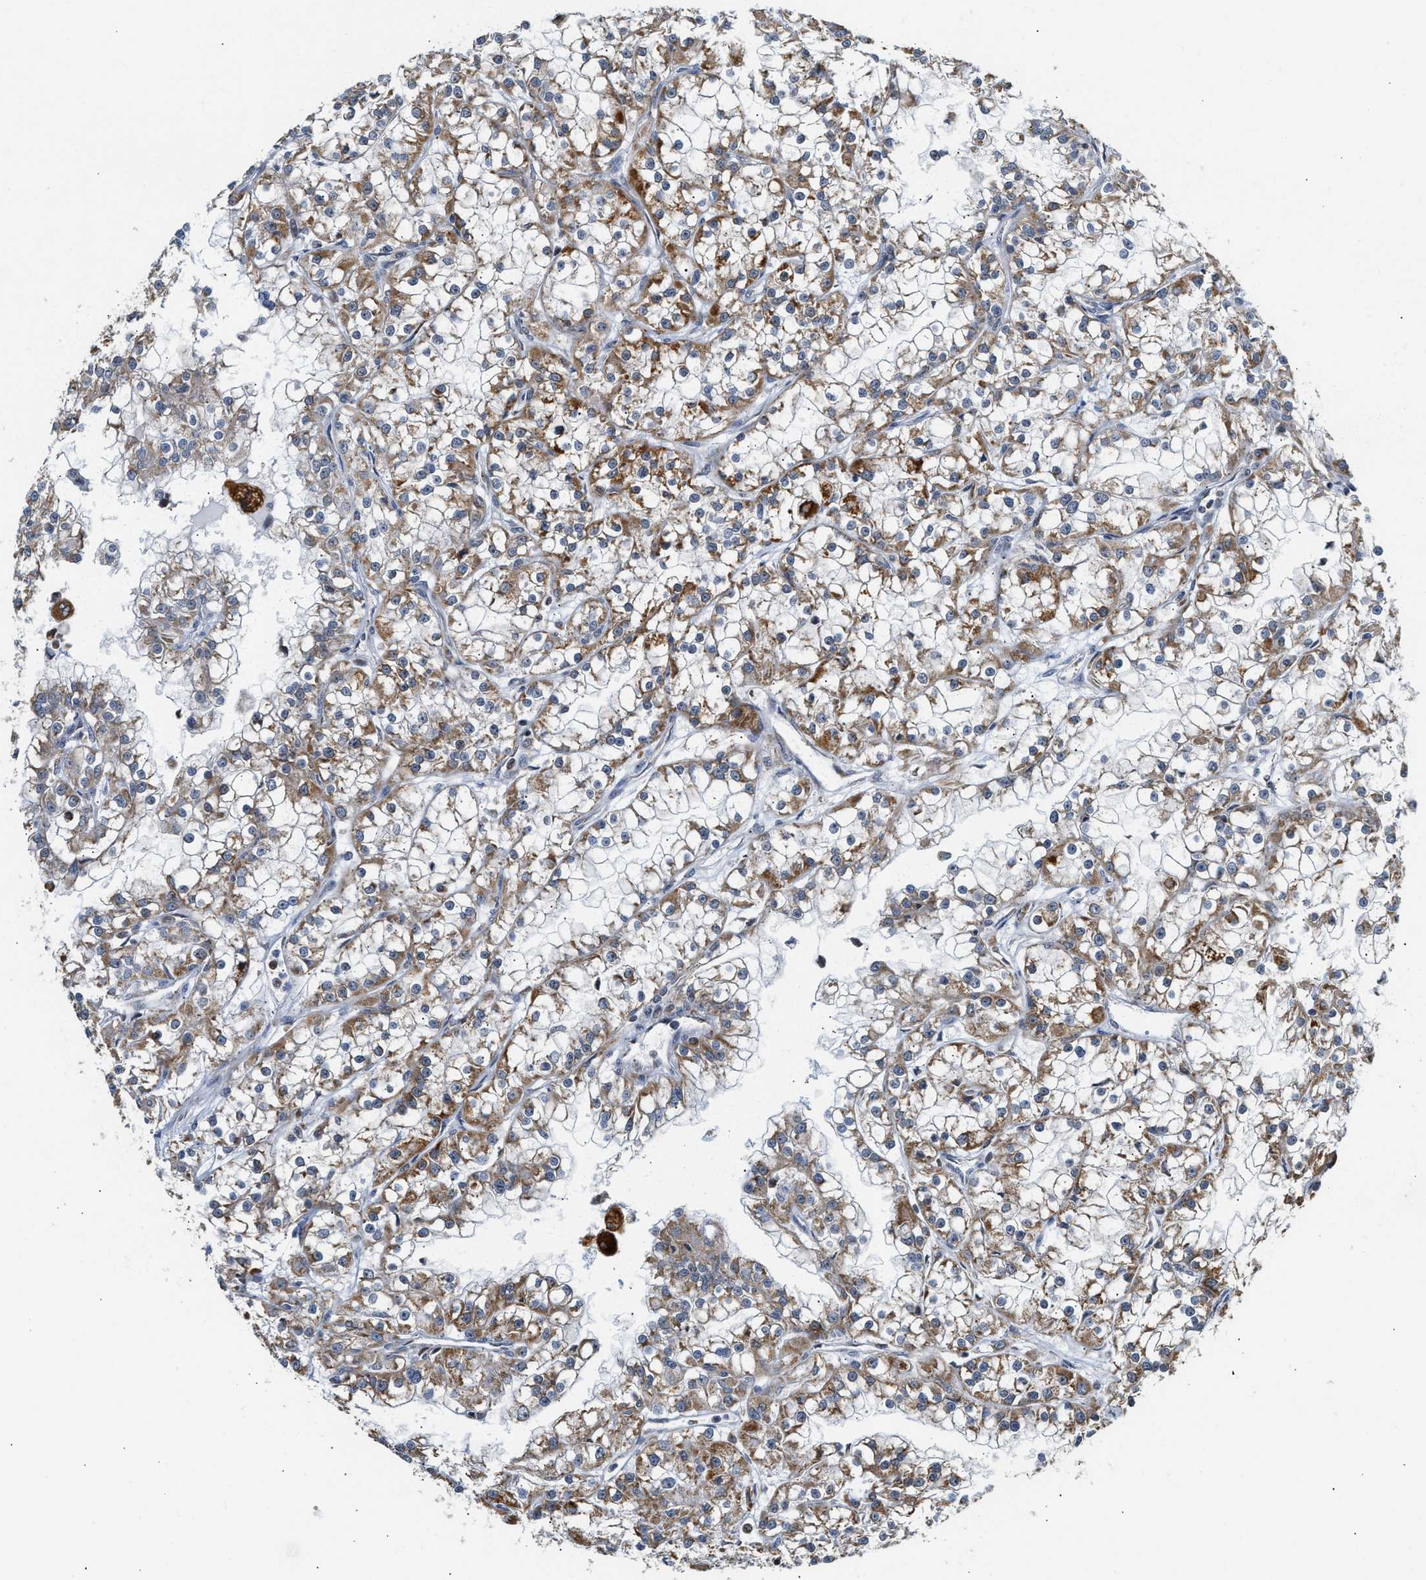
{"staining": {"intensity": "moderate", "quantity": ">75%", "location": "cytoplasmic/membranous"}, "tissue": "renal cancer", "cell_type": "Tumor cells", "image_type": "cancer", "snomed": [{"axis": "morphology", "description": "Adenocarcinoma, NOS"}, {"axis": "topography", "description": "Kidney"}], "caption": "A histopathology image showing moderate cytoplasmic/membranous staining in approximately >75% of tumor cells in renal cancer, as visualized by brown immunohistochemical staining.", "gene": "DEPTOR", "patient": {"sex": "female", "age": 52}}